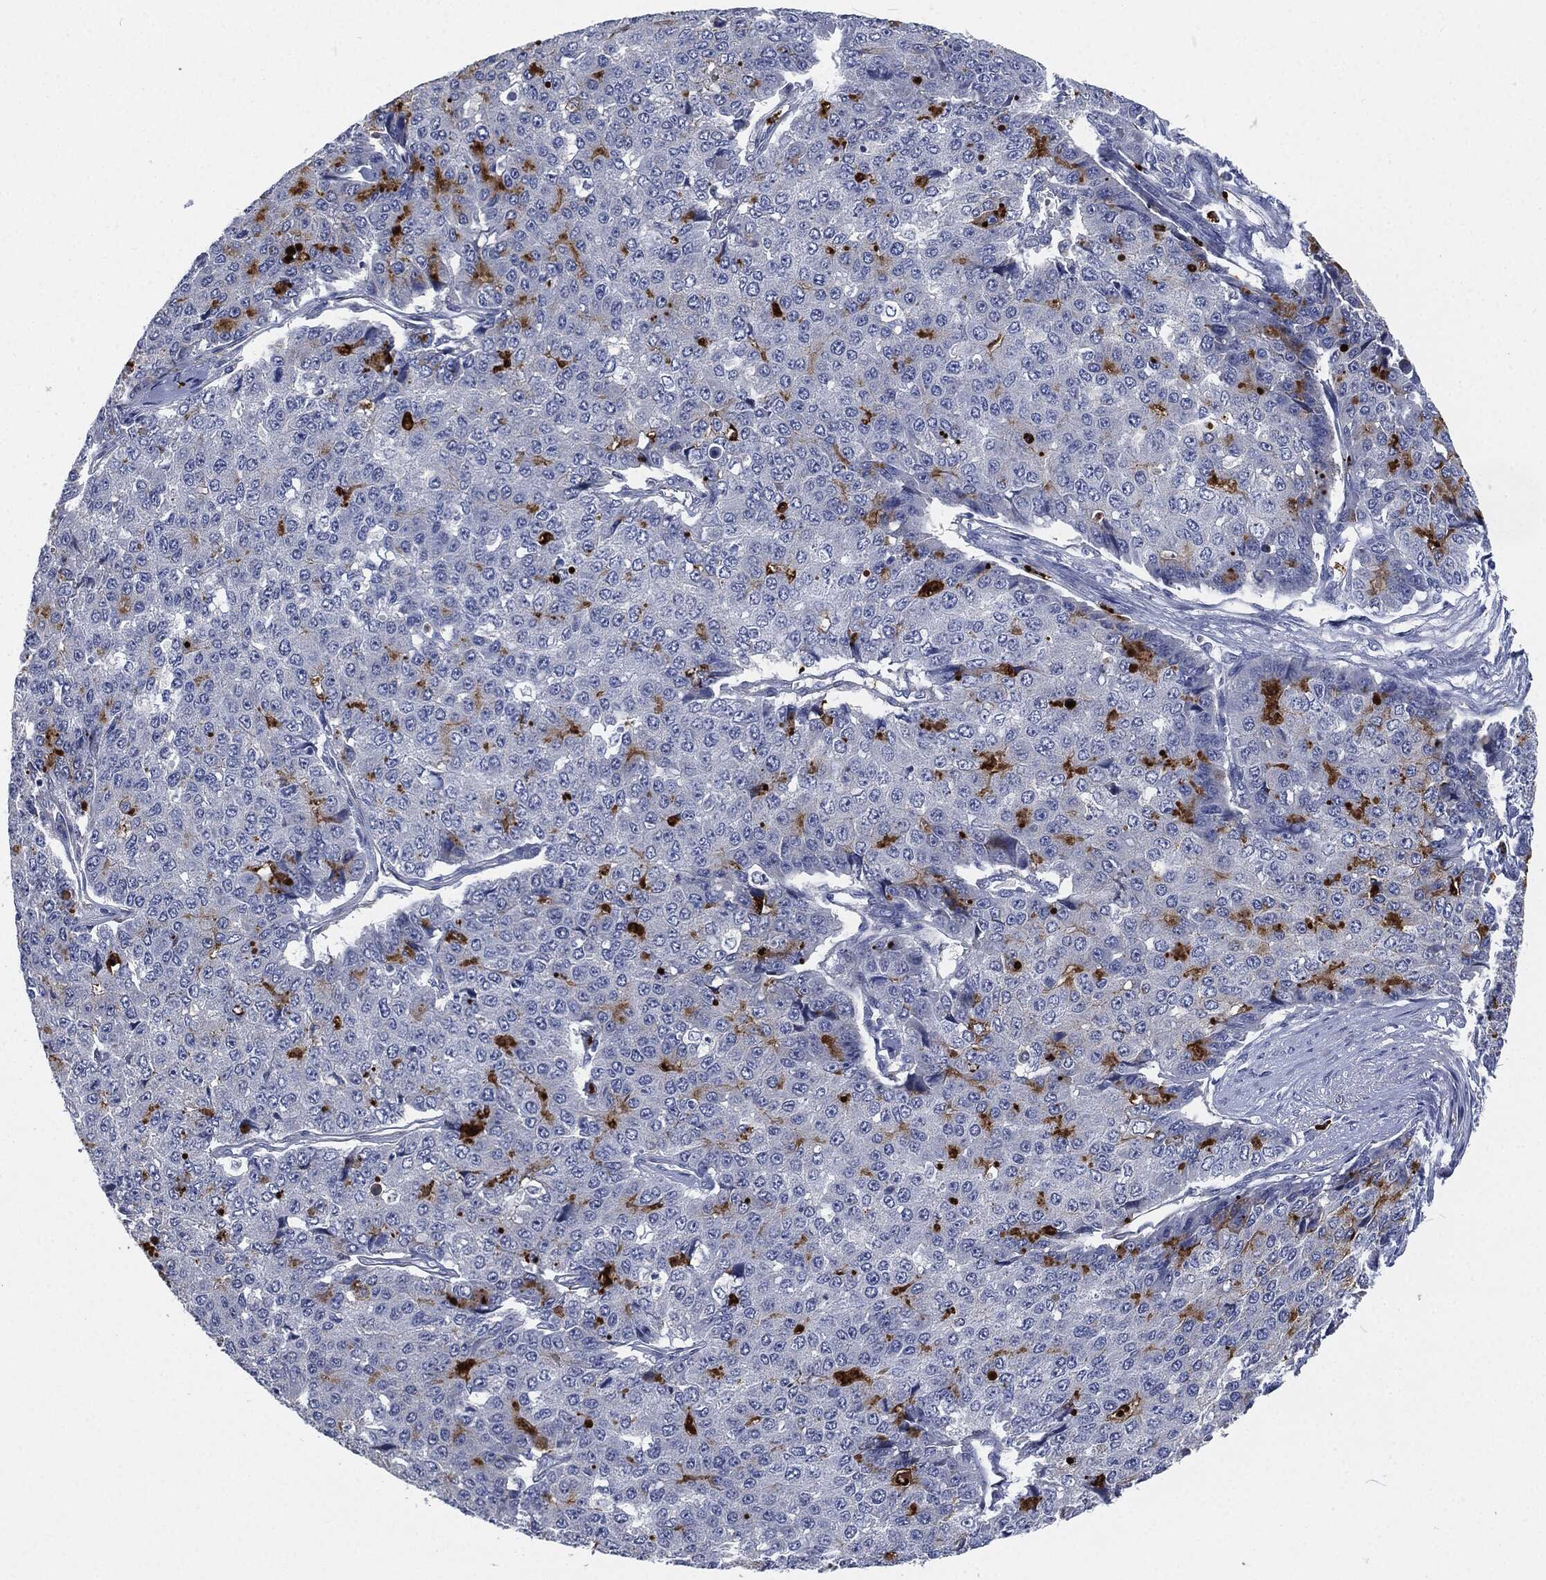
{"staining": {"intensity": "negative", "quantity": "none", "location": "none"}, "tissue": "pancreatic cancer", "cell_type": "Tumor cells", "image_type": "cancer", "snomed": [{"axis": "morphology", "description": "Normal tissue, NOS"}, {"axis": "morphology", "description": "Adenocarcinoma, NOS"}, {"axis": "topography", "description": "Pancreas"}, {"axis": "topography", "description": "Duodenum"}], "caption": "The photomicrograph exhibits no staining of tumor cells in pancreatic cancer.", "gene": "MPO", "patient": {"sex": "male", "age": 50}}